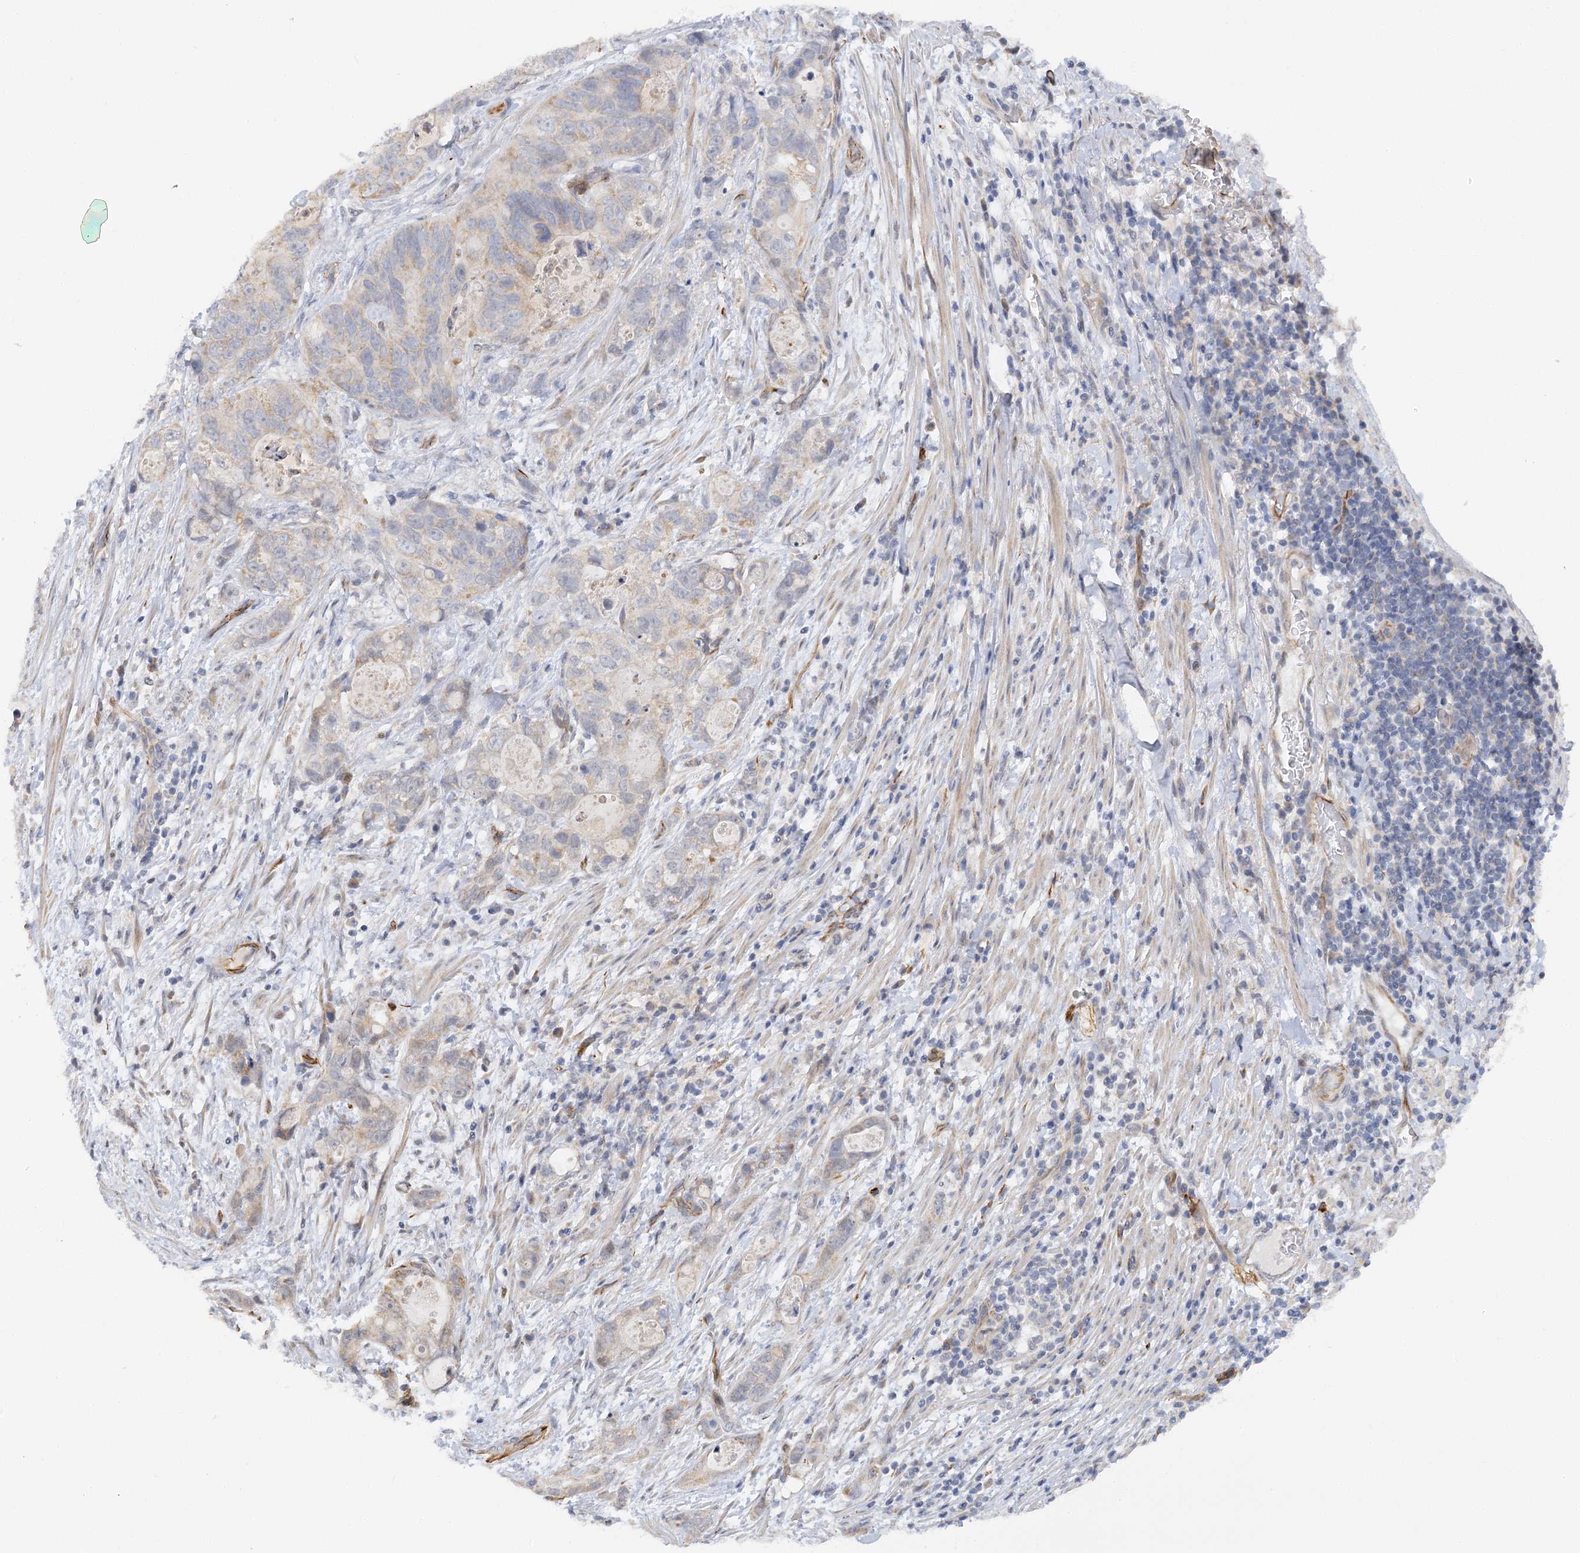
{"staining": {"intensity": "weak", "quantity": "<25%", "location": "cytoplasmic/membranous"}, "tissue": "stomach cancer", "cell_type": "Tumor cells", "image_type": "cancer", "snomed": [{"axis": "morphology", "description": "Normal tissue, NOS"}, {"axis": "morphology", "description": "Adenocarcinoma, NOS"}, {"axis": "topography", "description": "Stomach"}], "caption": "An image of stomach cancer (adenocarcinoma) stained for a protein displays no brown staining in tumor cells.", "gene": "NELL2", "patient": {"sex": "female", "age": 89}}